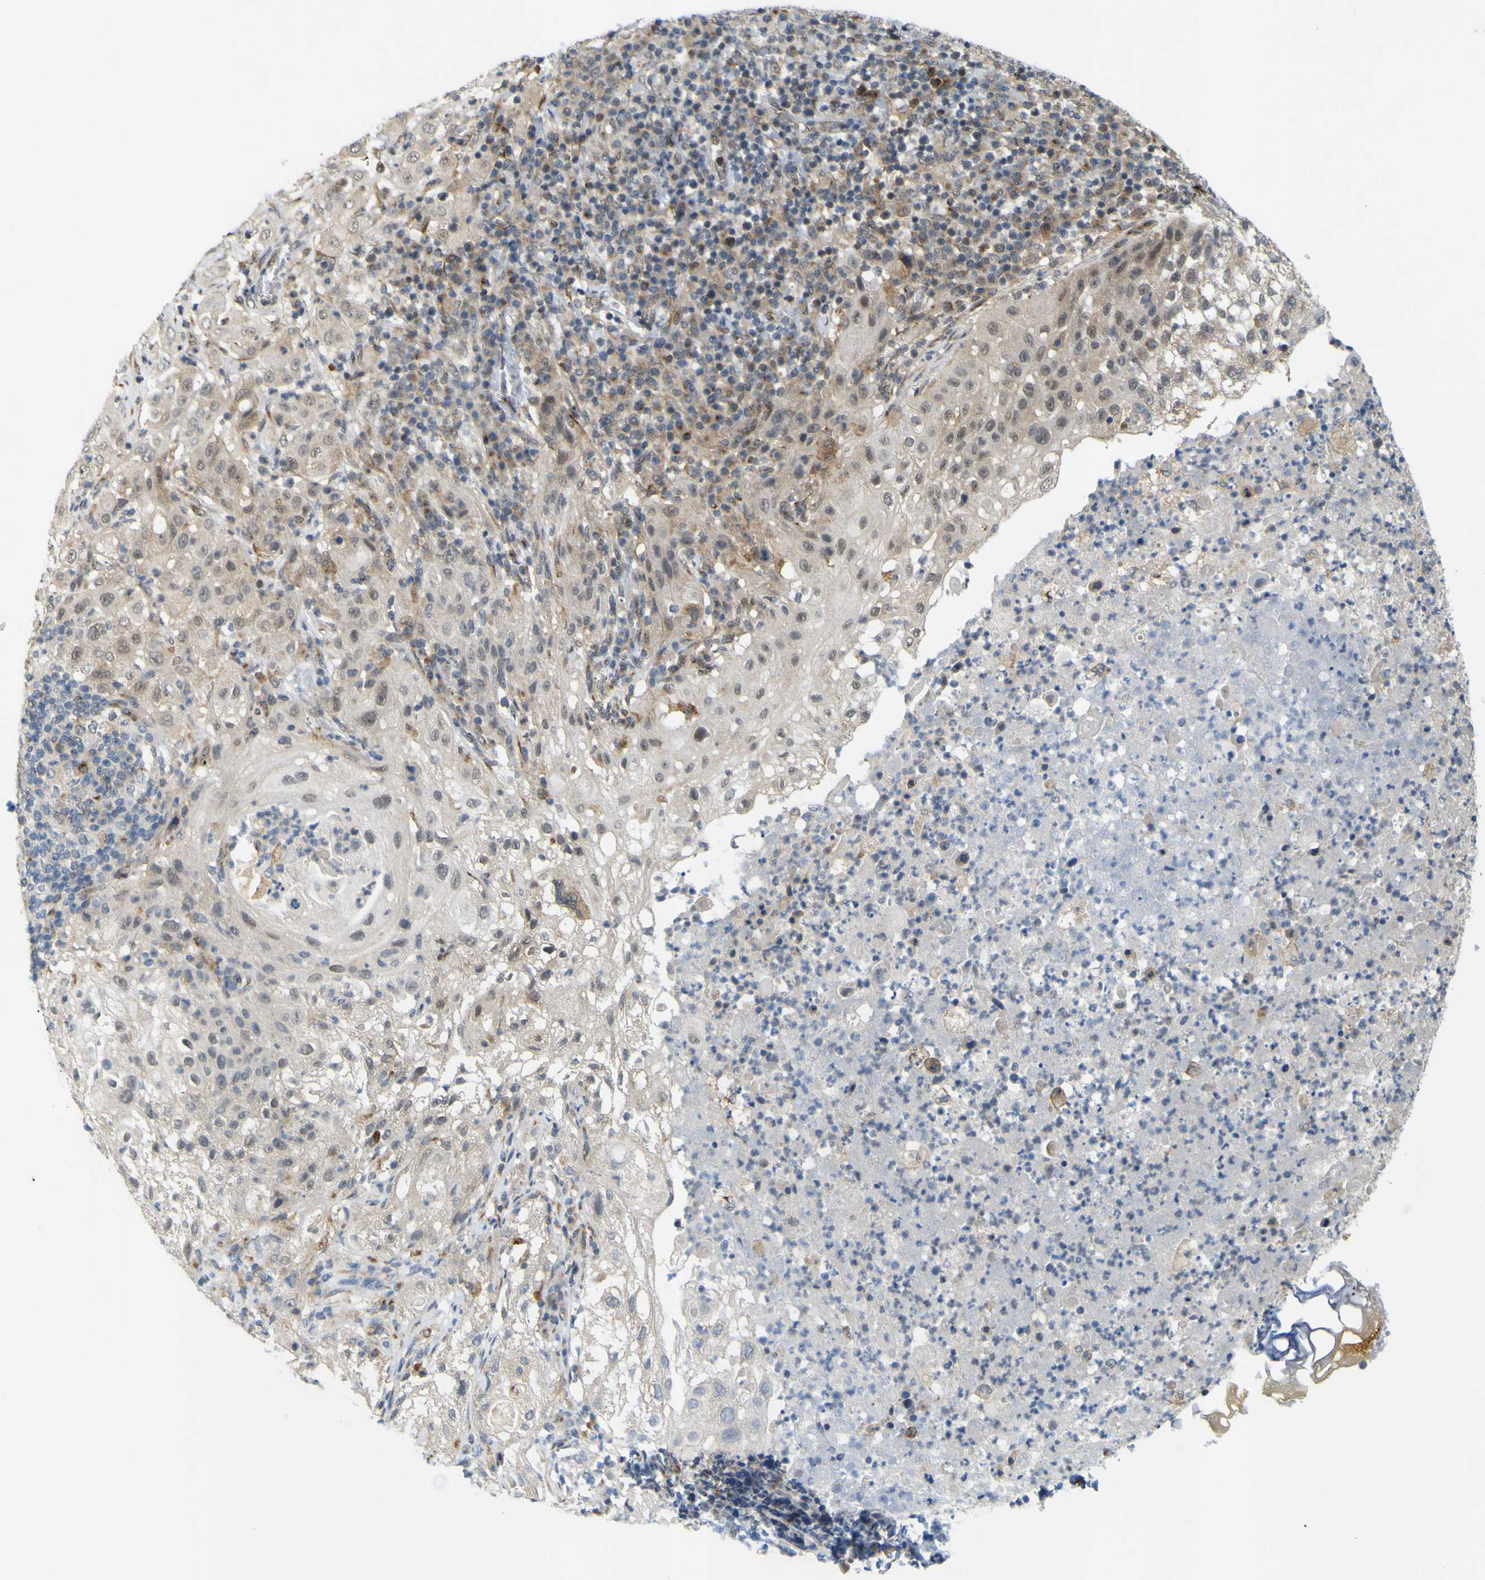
{"staining": {"intensity": "weak", "quantity": "<25%", "location": "cytoplasmic/membranous,nuclear"}, "tissue": "lung cancer", "cell_type": "Tumor cells", "image_type": "cancer", "snomed": [{"axis": "morphology", "description": "Inflammation, NOS"}, {"axis": "morphology", "description": "Squamous cell carcinoma, NOS"}, {"axis": "topography", "description": "Lymph node"}, {"axis": "topography", "description": "Soft tissue"}, {"axis": "topography", "description": "Lung"}], "caption": "The photomicrograph shows no significant staining in tumor cells of lung cancer (squamous cell carcinoma).", "gene": "IGF2R", "patient": {"sex": "male", "age": 66}}